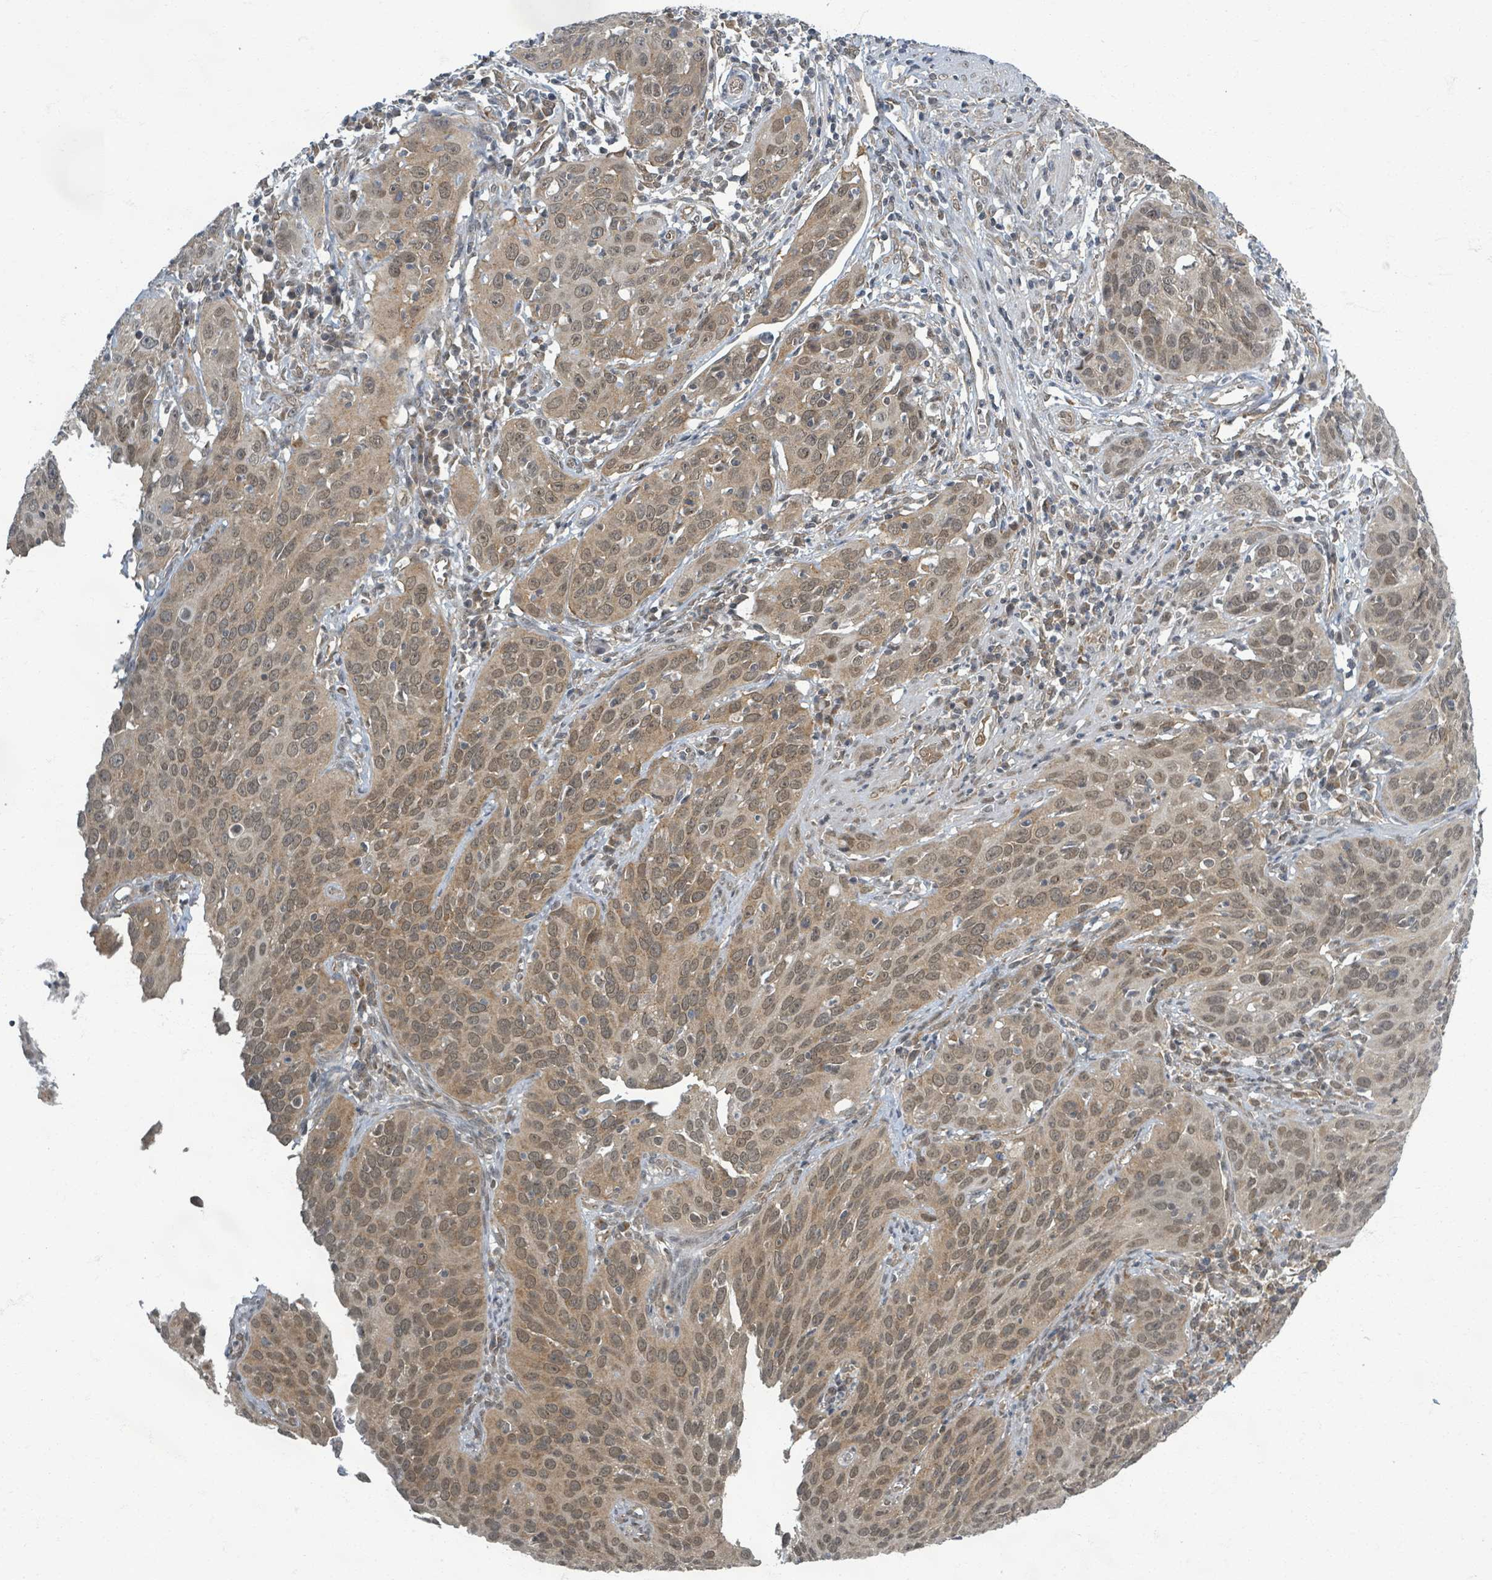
{"staining": {"intensity": "moderate", "quantity": ">75%", "location": "cytoplasmic/membranous,nuclear"}, "tissue": "cervical cancer", "cell_type": "Tumor cells", "image_type": "cancer", "snomed": [{"axis": "morphology", "description": "Squamous cell carcinoma, NOS"}, {"axis": "topography", "description": "Cervix"}], "caption": "A brown stain highlights moderate cytoplasmic/membranous and nuclear expression of a protein in squamous cell carcinoma (cervical) tumor cells.", "gene": "INTS15", "patient": {"sex": "female", "age": 36}}